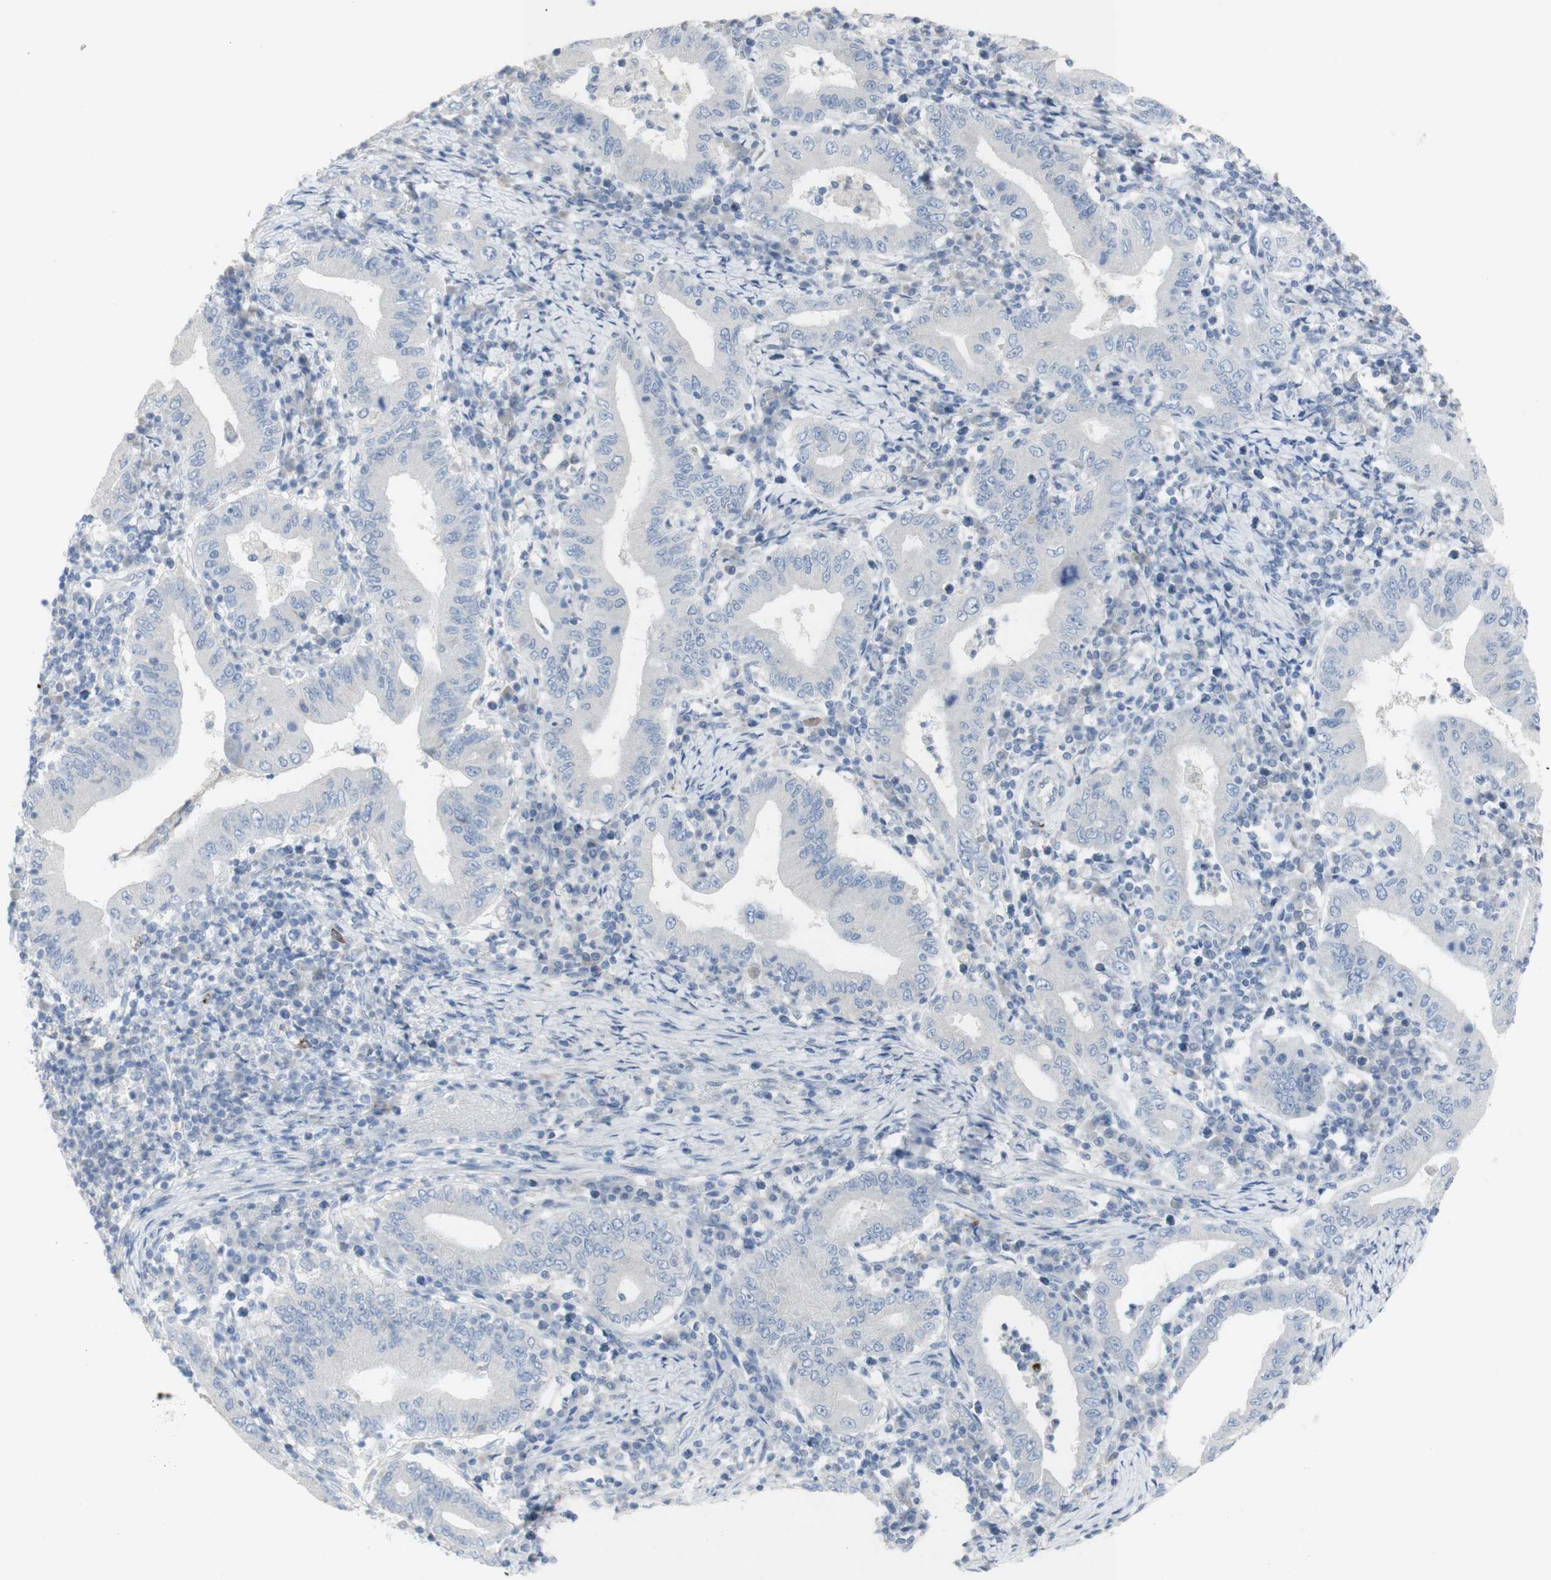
{"staining": {"intensity": "negative", "quantity": "none", "location": "none"}, "tissue": "stomach cancer", "cell_type": "Tumor cells", "image_type": "cancer", "snomed": [{"axis": "morphology", "description": "Normal tissue, NOS"}, {"axis": "morphology", "description": "Adenocarcinoma, NOS"}, {"axis": "topography", "description": "Esophagus"}, {"axis": "topography", "description": "Stomach, upper"}, {"axis": "topography", "description": "Peripheral nerve tissue"}], "caption": "DAB (3,3'-diaminobenzidine) immunohistochemical staining of stomach cancer (adenocarcinoma) exhibits no significant positivity in tumor cells. Nuclei are stained in blue.", "gene": "CD207", "patient": {"sex": "male", "age": 62}}